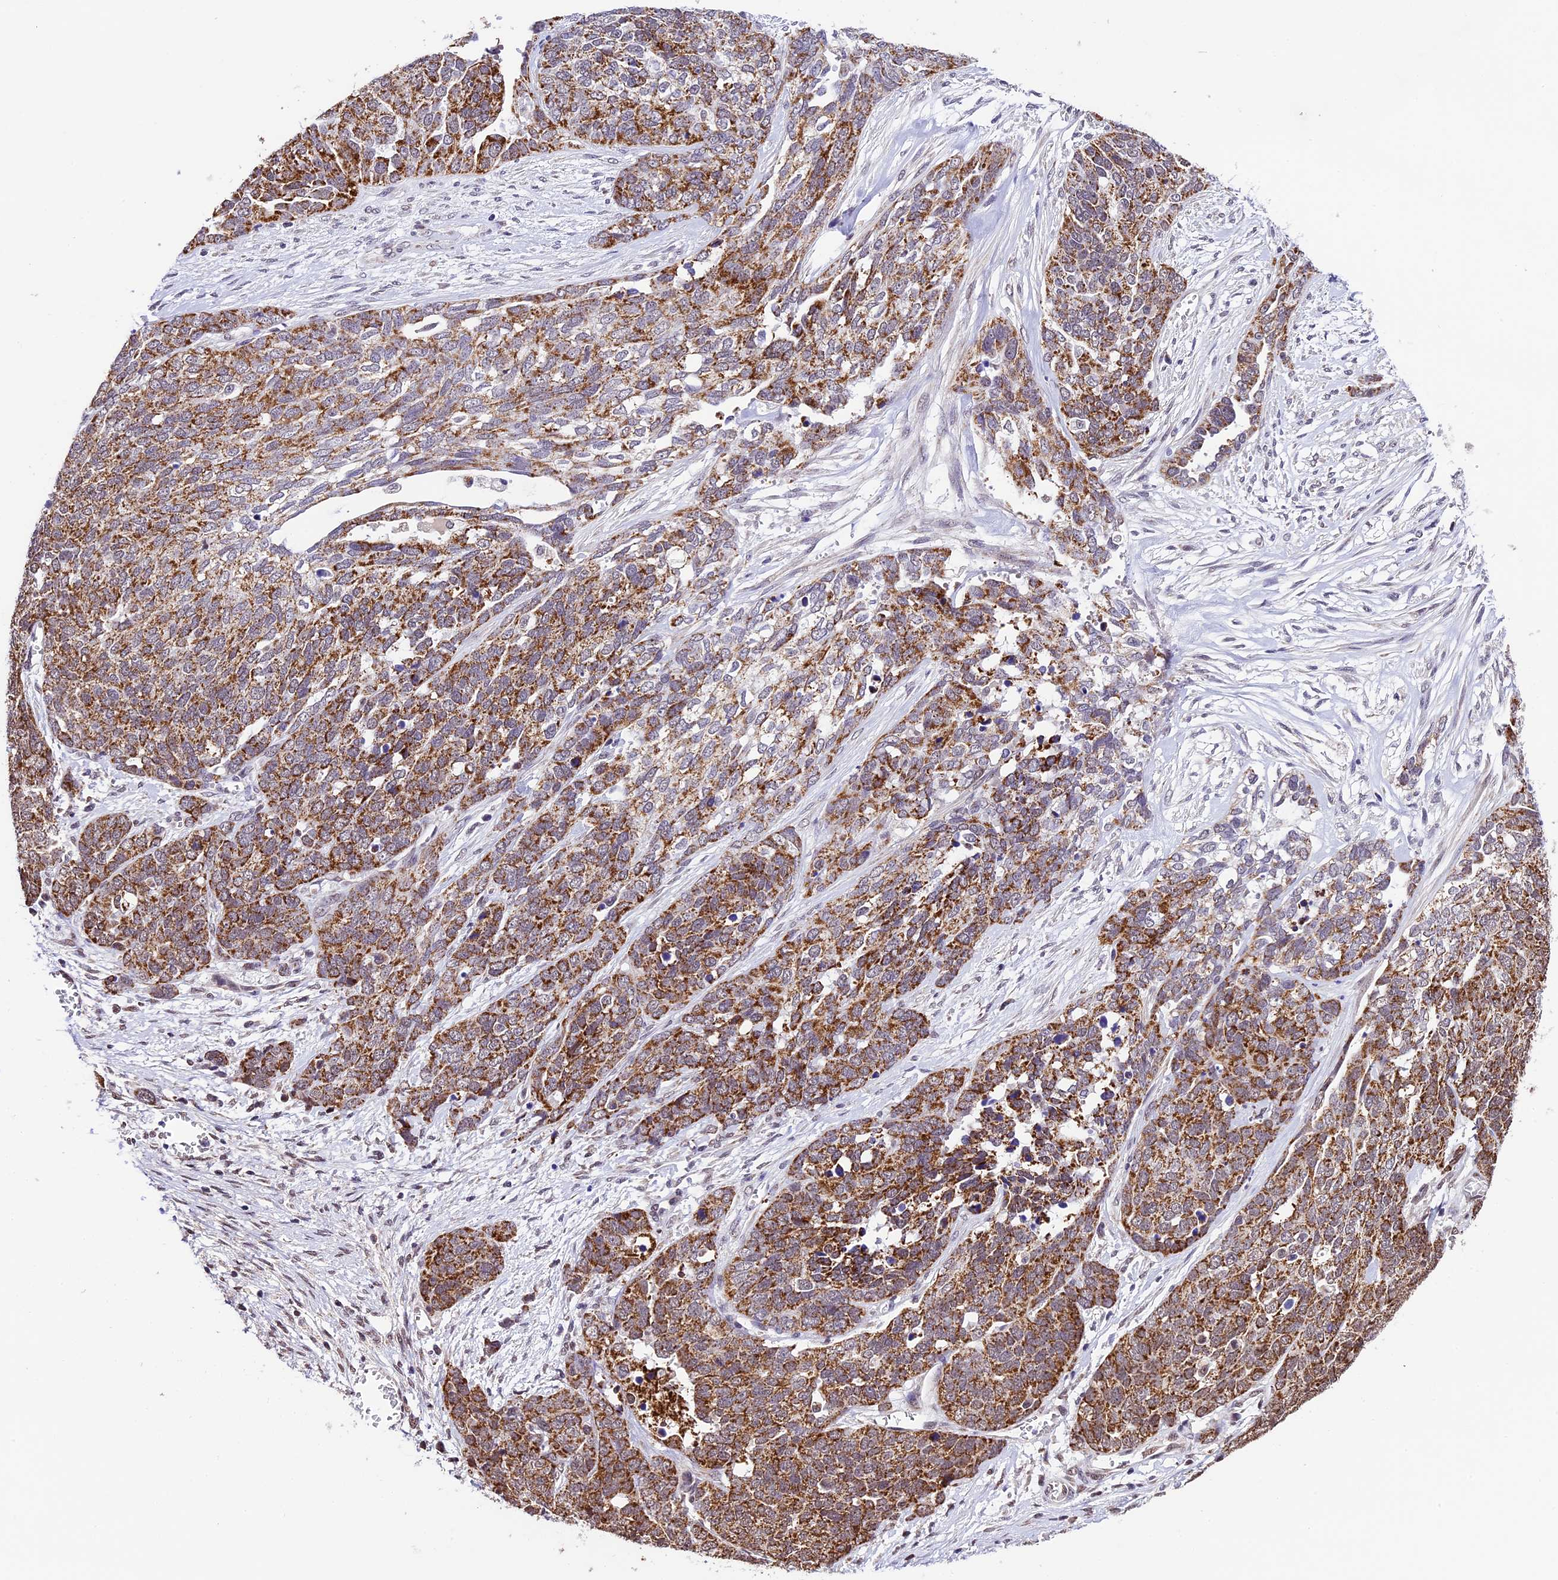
{"staining": {"intensity": "moderate", "quantity": ">75%", "location": "cytoplasmic/membranous"}, "tissue": "ovarian cancer", "cell_type": "Tumor cells", "image_type": "cancer", "snomed": [{"axis": "morphology", "description": "Cystadenocarcinoma, serous, NOS"}, {"axis": "topography", "description": "Ovary"}], "caption": "This is an image of immunohistochemistry staining of ovarian cancer (serous cystadenocarcinoma), which shows moderate positivity in the cytoplasmic/membranous of tumor cells.", "gene": "CARS2", "patient": {"sex": "female", "age": 44}}